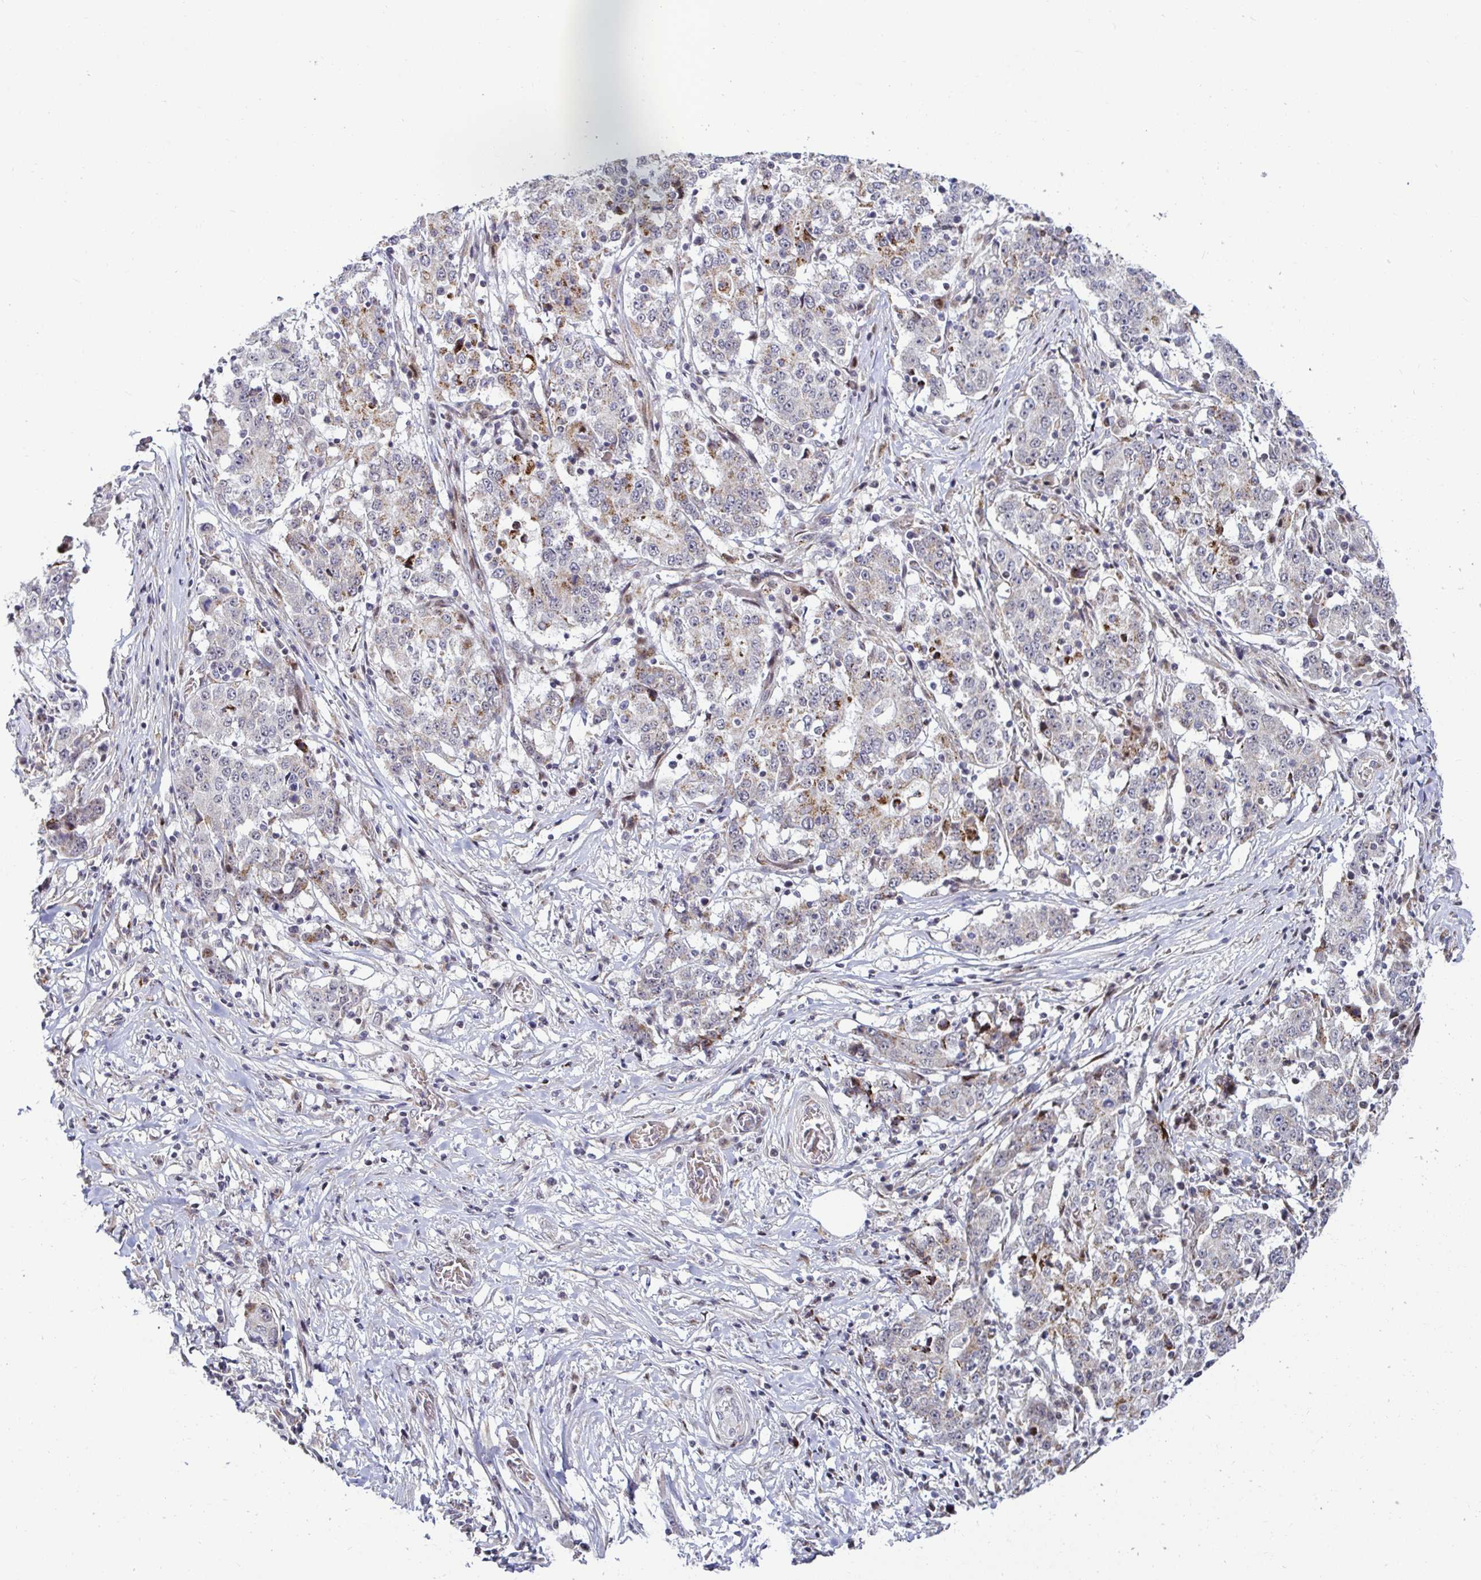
{"staining": {"intensity": "moderate", "quantity": "<25%", "location": "cytoplasmic/membranous"}, "tissue": "stomach cancer", "cell_type": "Tumor cells", "image_type": "cancer", "snomed": [{"axis": "morphology", "description": "Adenocarcinoma, NOS"}, {"axis": "topography", "description": "Stomach"}], "caption": "Tumor cells display low levels of moderate cytoplasmic/membranous staining in approximately <25% of cells in stomach cancer (adenocarcinoma). (DAB = brown stain, brightfield microscopy at high magnification).", "gene": "DZIP1", "patient": {"sex": "male", "age": 59}}